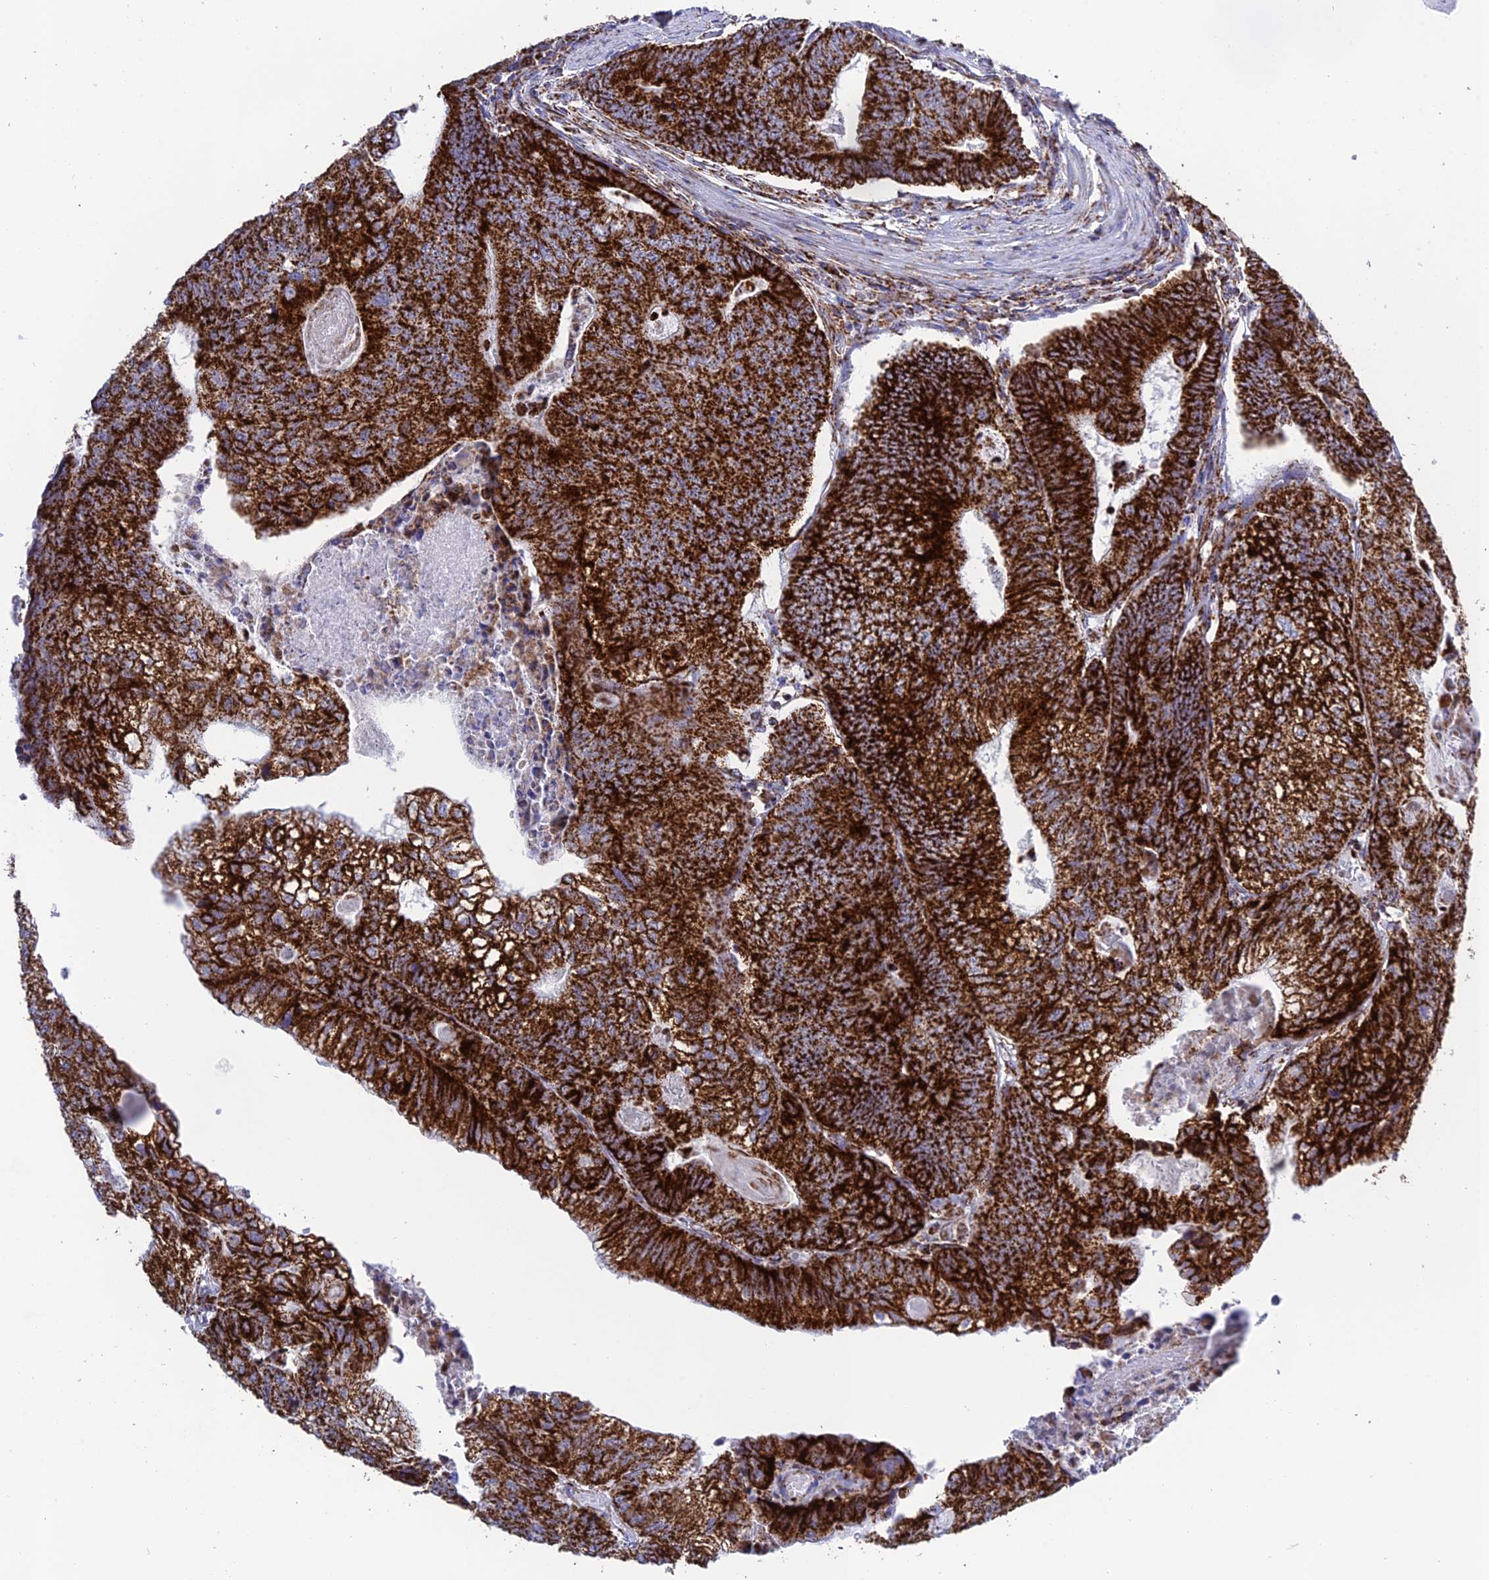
{"staining": {"intensity": "strong", "quantity": ">75%", "location": "cytoplasmic/membranous"}, "tissue": "colorectal cancer", "cell_type": "Tumor cells", "image_type": "cancer", "snomed": [{"axis": "morphology", "description": "Adenocarcinoma, NOS"}, {"axis": "topography", "description": "Colon"}], "caption": "A high-resolution photomicrograph shows immunohistochemistry staining of colorectal cancer (adenocarcinoma), which reveals strong cytoplasmic/membranous positivity in approximately >75% of tumor cells.", "gene": "CHCHD3", "patient": {"sex": "female", "age": 67}}